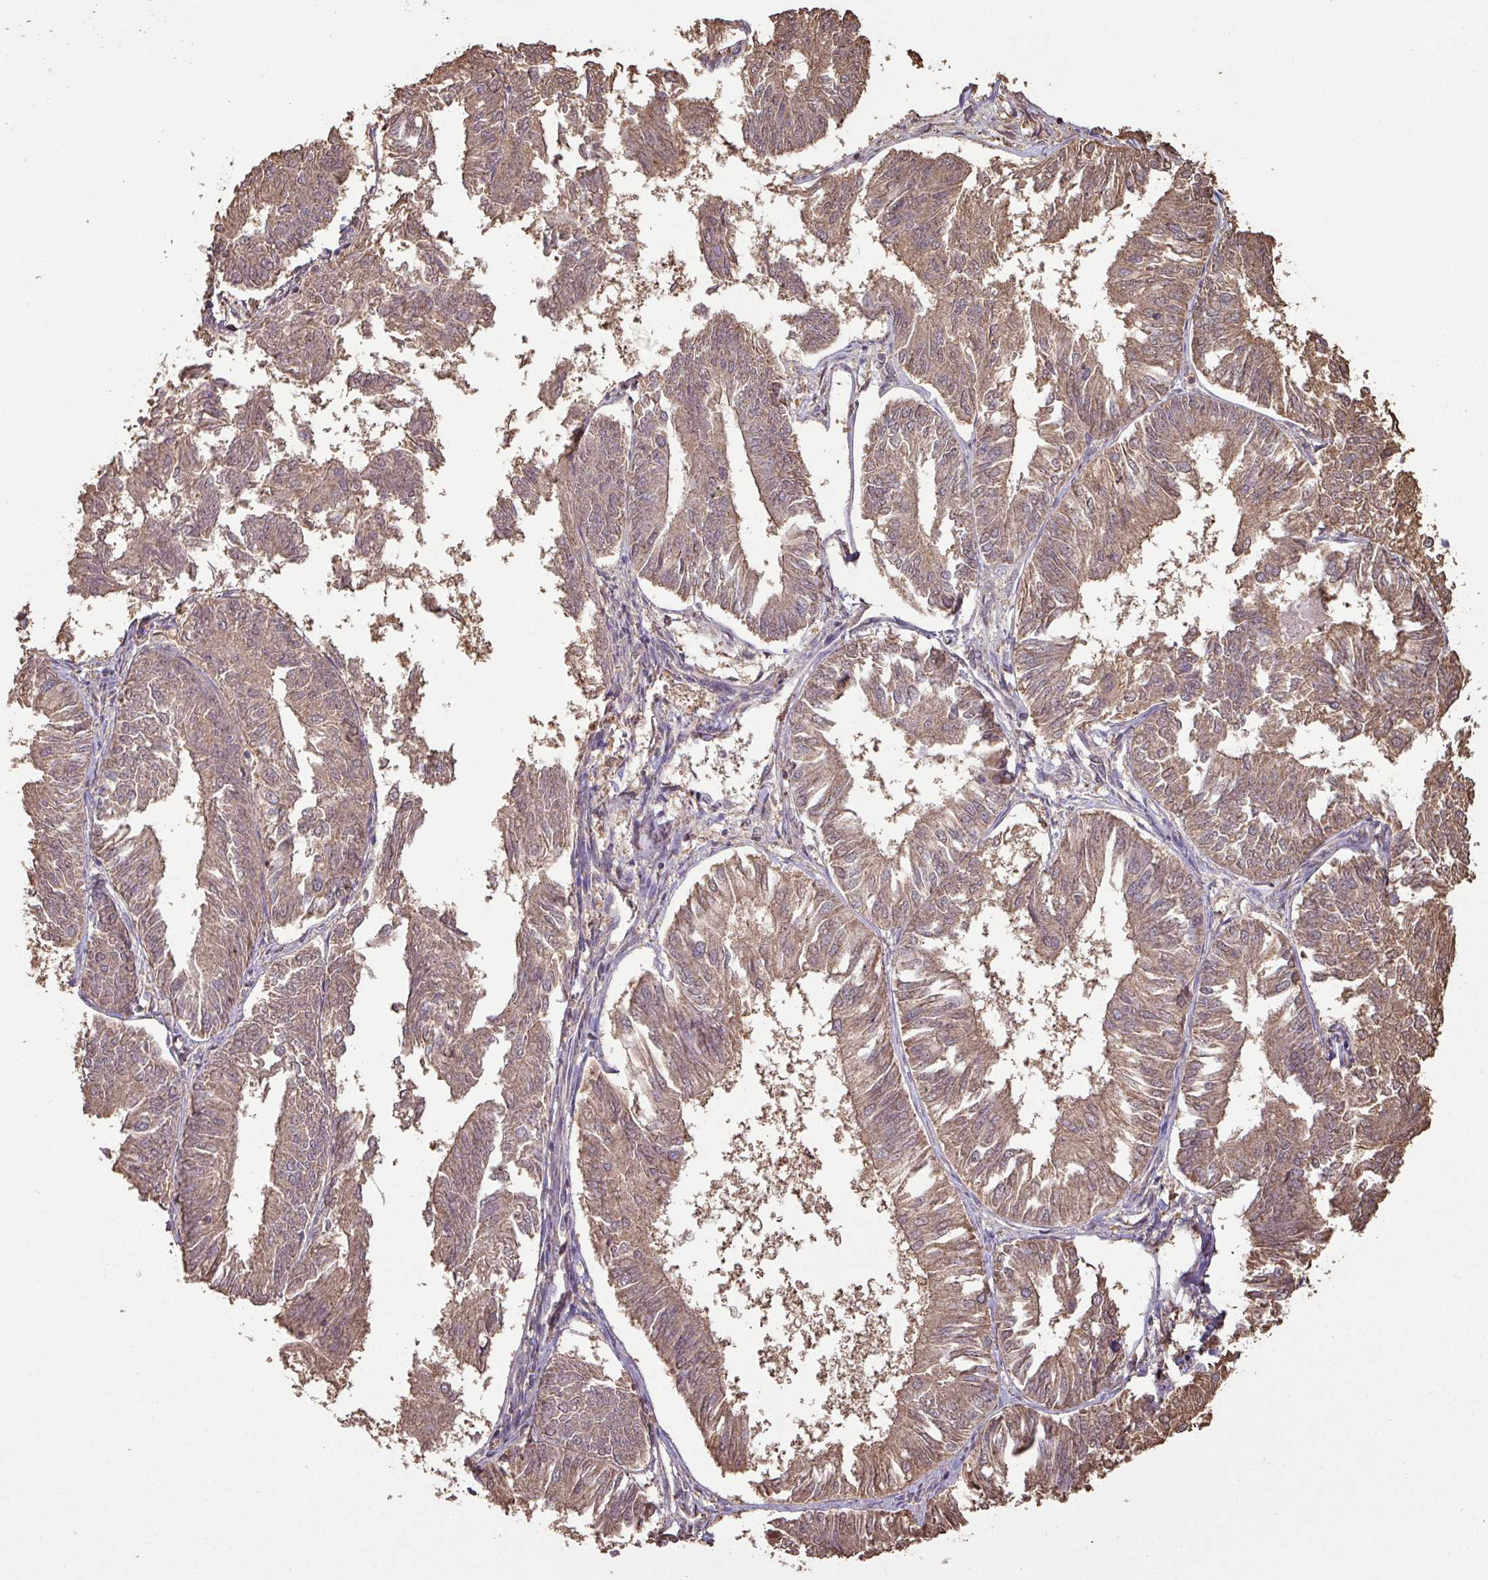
{"staining": {"intensity": "moderate", "quantity": ">75%", "location": "cytoplasmic/membranous"}, "tissue": "endometrial cancer", "cell_type": "Tumor cells", "image_type": "cancer", "snomed": [{"axis": "morphology", "description": "Adenocarcinoma, NOS"}, {"axis": "topography", "description": "Endometrium"}], "caption": "A medium amount of moderate cytoplasmic/membranous positivity is appreciated in approximately >75% of tumor cells in endometrial cancer (adenocarcinoma) tissue. (Stains: DAB in brown, nuclei in blue, Microscopy: brightfield microscopy at high magnification).", "gene": "ATAT1", "patient": {"sex": "female", "age": 58}}